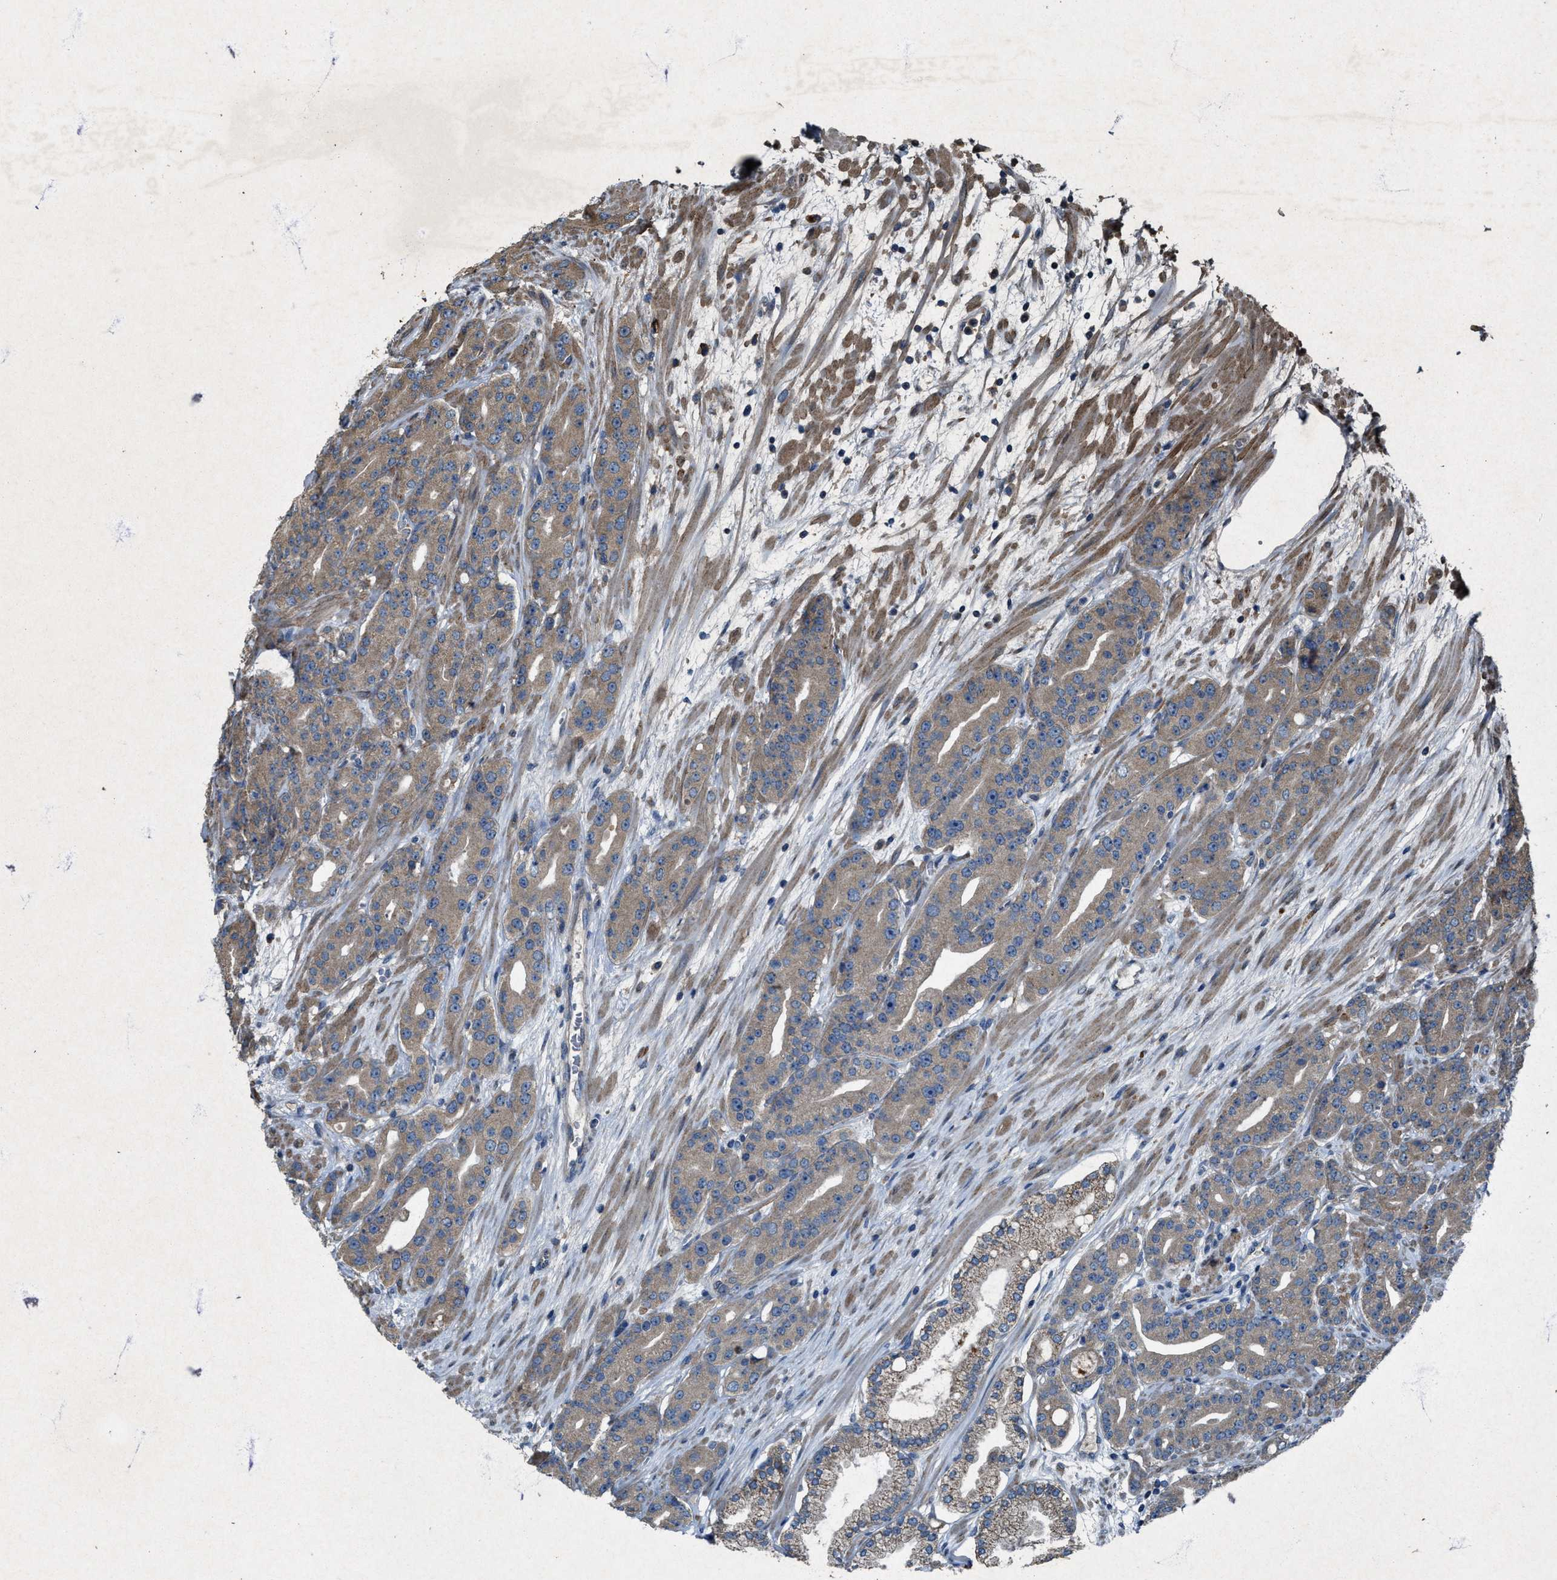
{"staining": {"intensity": "weak", "quantity": "25%-75%", "location": "cytoplasmic/membranous"}, "tissue": "prostate cancer", "cell_type": "Tumor cells", "image_type": "cancer", "snomed": [{"axis": "morphology", "description": "Adenocarcinoma, High grade"}, {"axis": "topography", "description": "Prostate"}], "caption": "High-power microscopy captured an IHC photomicrograph of high-grade adenocarcinoma (prostate), revealing weak cytoplasmic/membranous positivity in approximately 25%-75% of tumor cells.", "gene": "PDP2", "patient": {"sex": "male", "age": 71}}